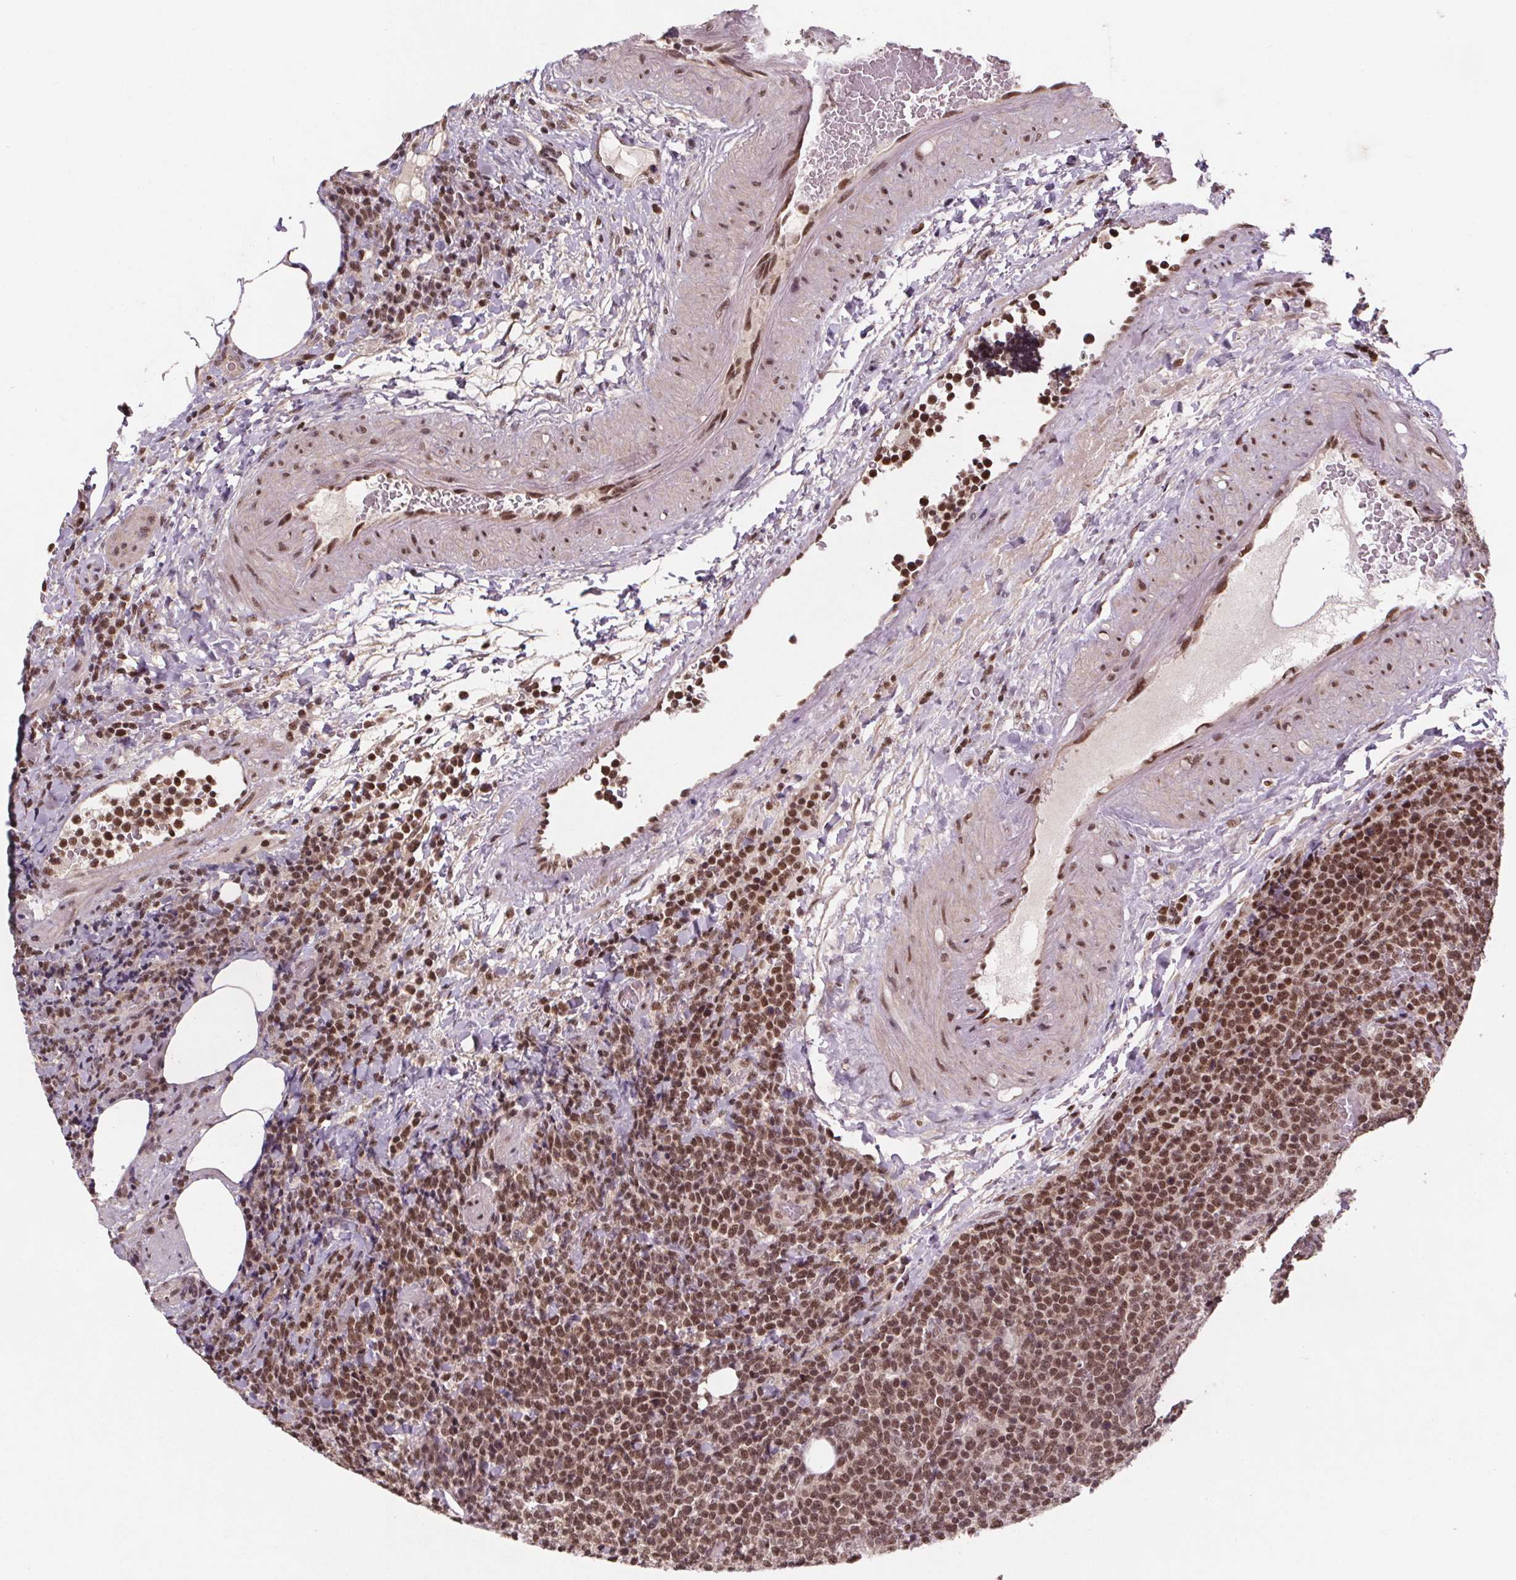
{"staining": {"intensity": "moderate", "quantity": ">75%", "location": "nuclear"}, "tissue": "lymphoma", "cell_type": "Tumor cells", "image_type": "cancer", "snomed": [{"axis": "morphology", "description": "Malignant lymphoma, non-Hodgkin's type, High grade"}, {"axis": "topography", "description": "Lymph node"}], "caption": "Human lymphoma stained for a protein (brown) exhibits moderate nuclear positive positivity in approximately >75% of tumor cells.", "gene": "JARID2", "patient": {"sex": "male", "age": 61}}